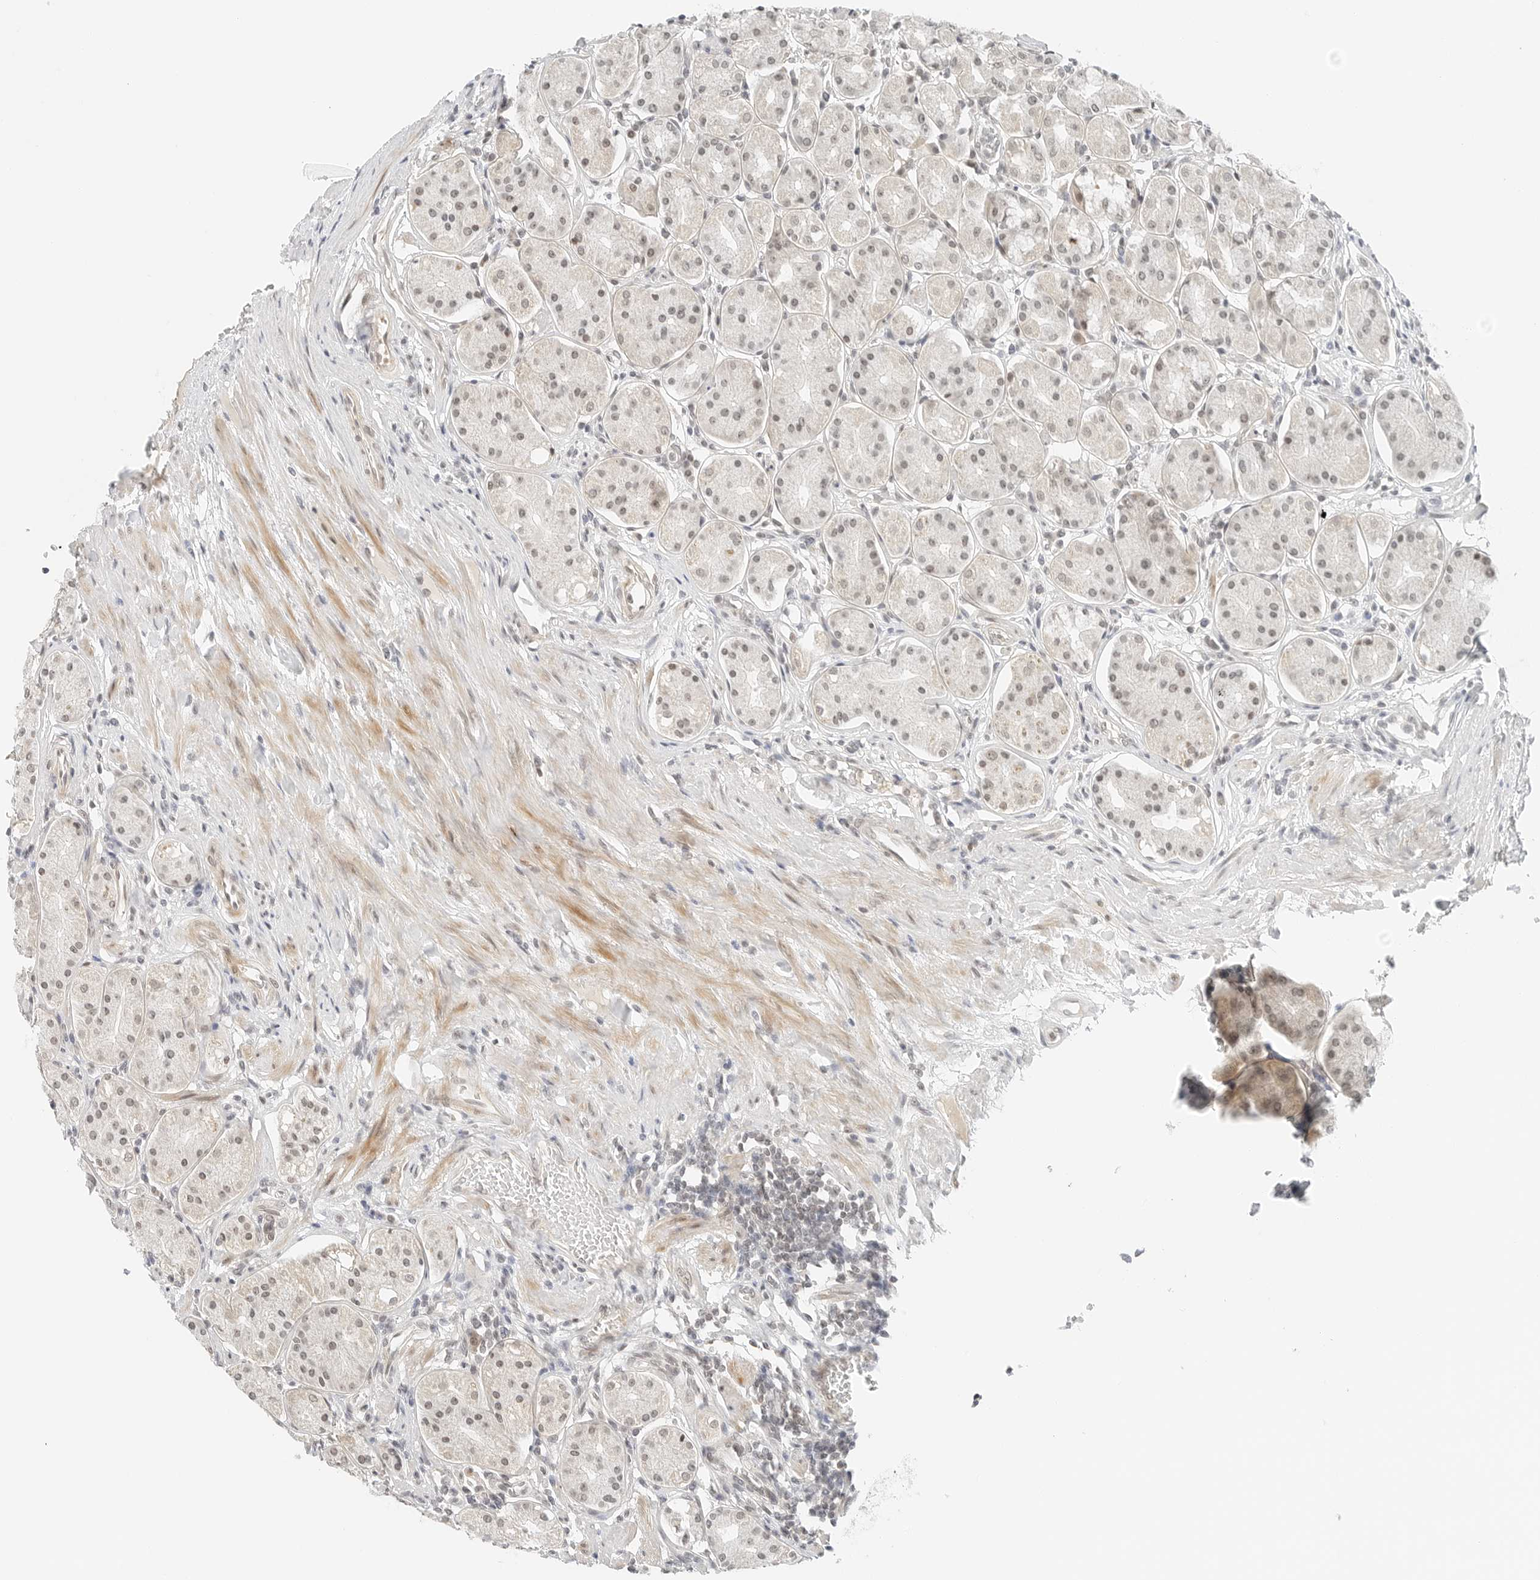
{"staining": {"intensity": "weak", "quantity": ">75%", "location": "nuclear"}, "tissue": "stomach", "cell_type": "Glandular cells", "image_type": "normal", "snomed": [{"axis": "morphology", "description": "Normal tissue, NOS"}, {"axis": "topography", "description": "Stomach"}, {"axis": "topography", "description": "Stomach, lower"}], "caption": "Weak nuclear expression is present in approximately >75% of glandular cells in benign stomach. (Stains: DAB in brown, nuclei in blue, Microscopy: brightfield microscopy at high magnification).", "gene": "NEO1", "patient": {"sex": "female", "age": 56}}